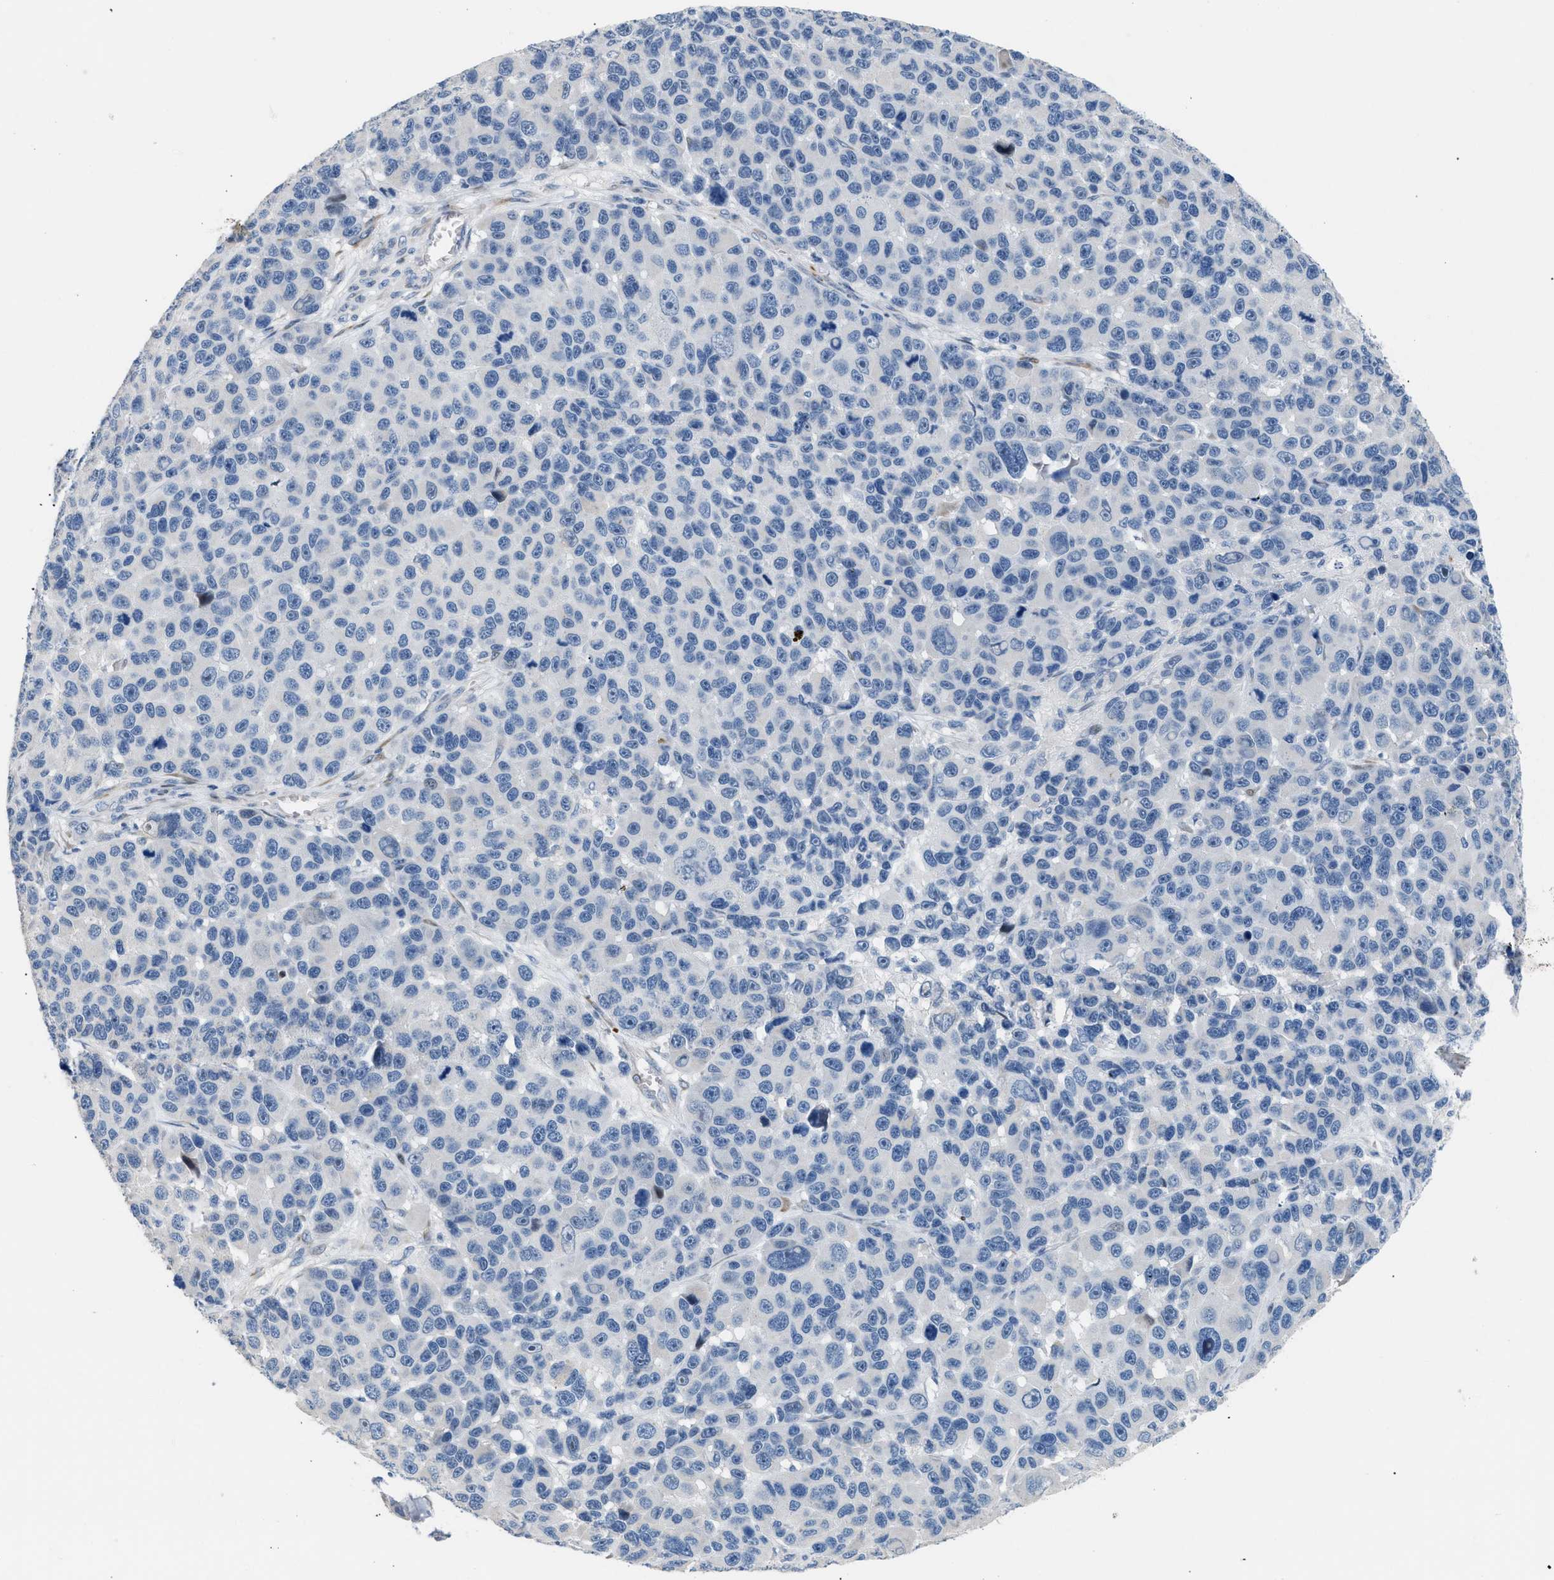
{"staining": {"intensity": "negative", "quantity": "none", "location": "none"}, "tissue": "melanoma", "cell_type": "Tumor cells", "image_type": "cancer", "snomed": [{"axis": "morphology", "description": "Malignant melanoma, NOS"}, {"axis": "topography", "description": "Skin"}], "caption": "DAB immunohistochemical staining of human melanoma reveals no significant staining in tumor cells.", "gene": "ICA1", "patient": {"sex": "male", "age": 53}}